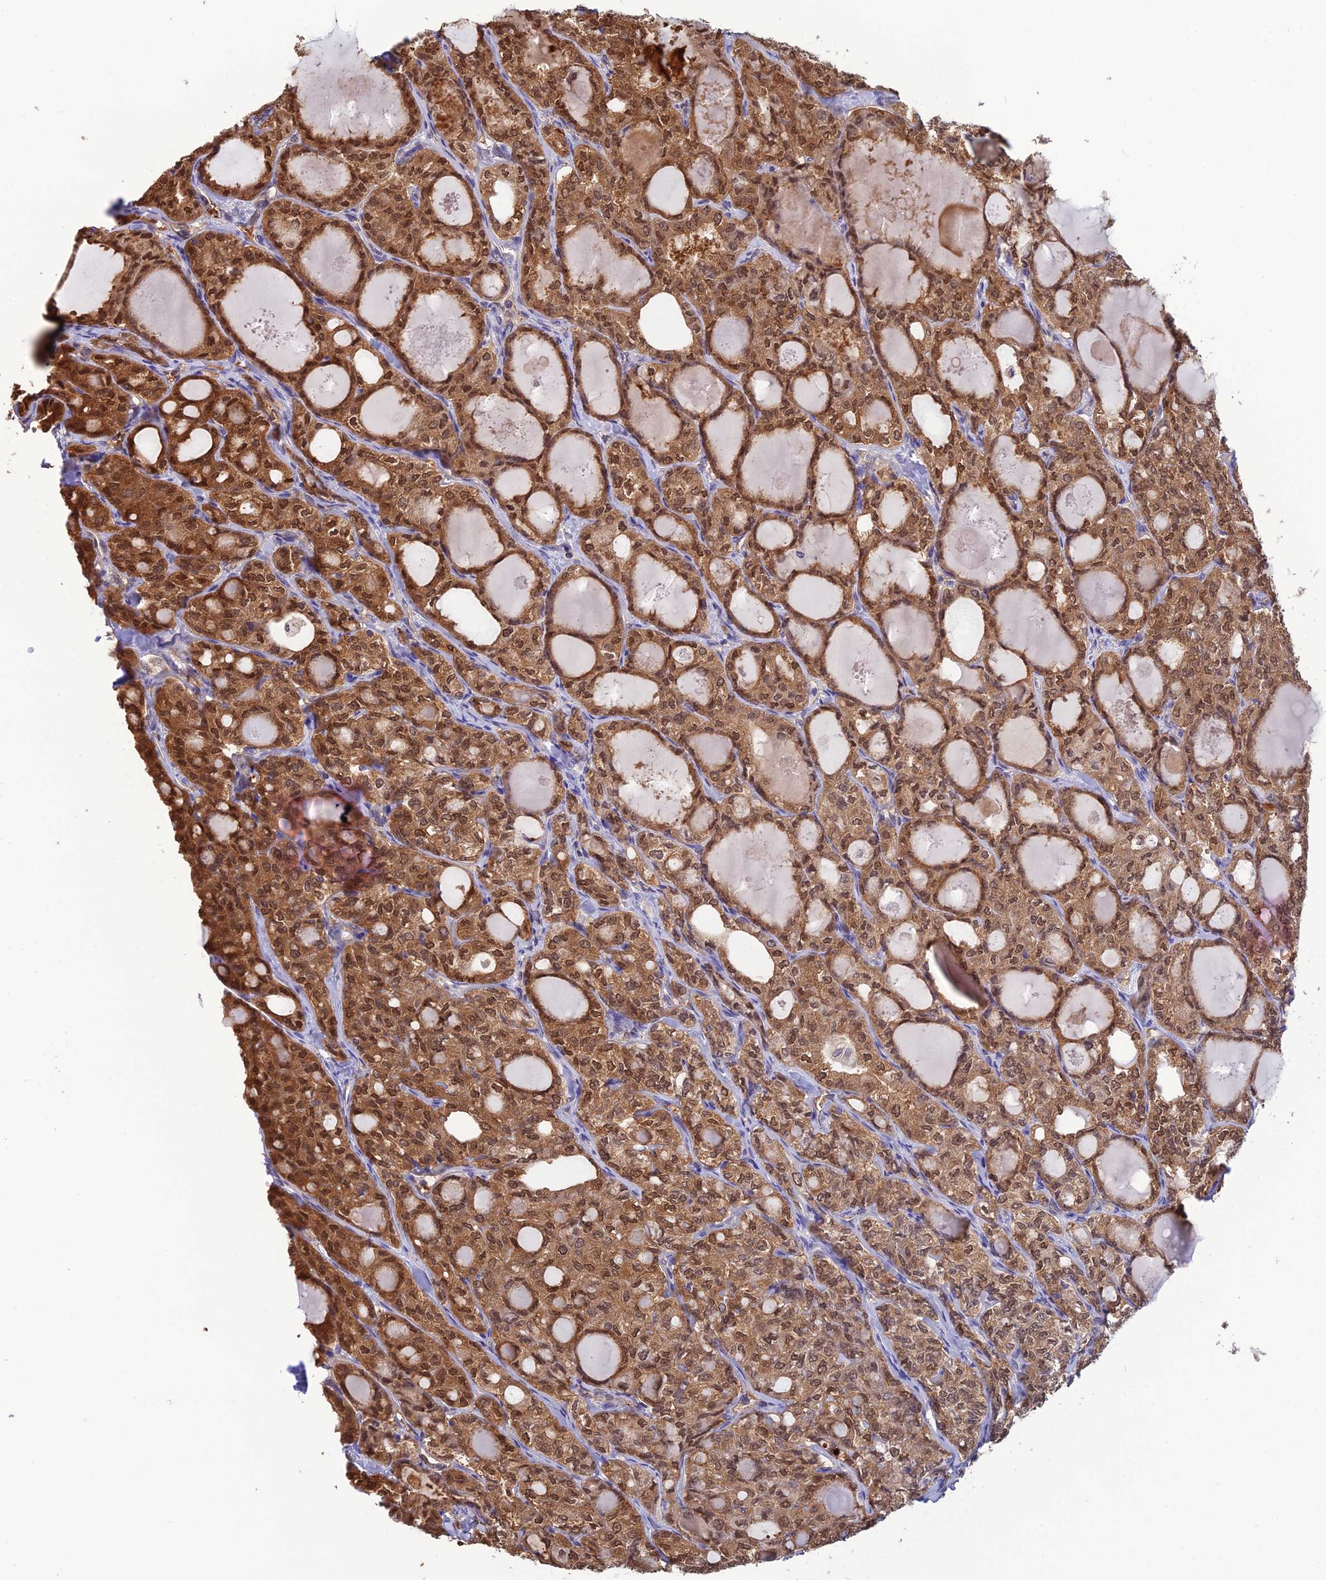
{"staining": {"intensity": "moderate", "quantity": ">75%", "location": "cytoplasmic/membranous,nuclear"}, "tissue": "thyroid cancer", "cell_type": "Tumor cells", "image_type": "cancer", "snomed": [{"axis": "morphology", "description": "Follicular adenoma carcinoma, NOS"}, {"axis": "topography", "description": "Thyroid gland"}], "caption": "The image exhibits immunohistochemical staining of thyroid cancer. There is moderate cytoplasmic/membranous and nuclear staining is identified in approximately >75% of tumor cells.", "gene": "HINT1", "patient": {"sex": "male", "age": 75}}